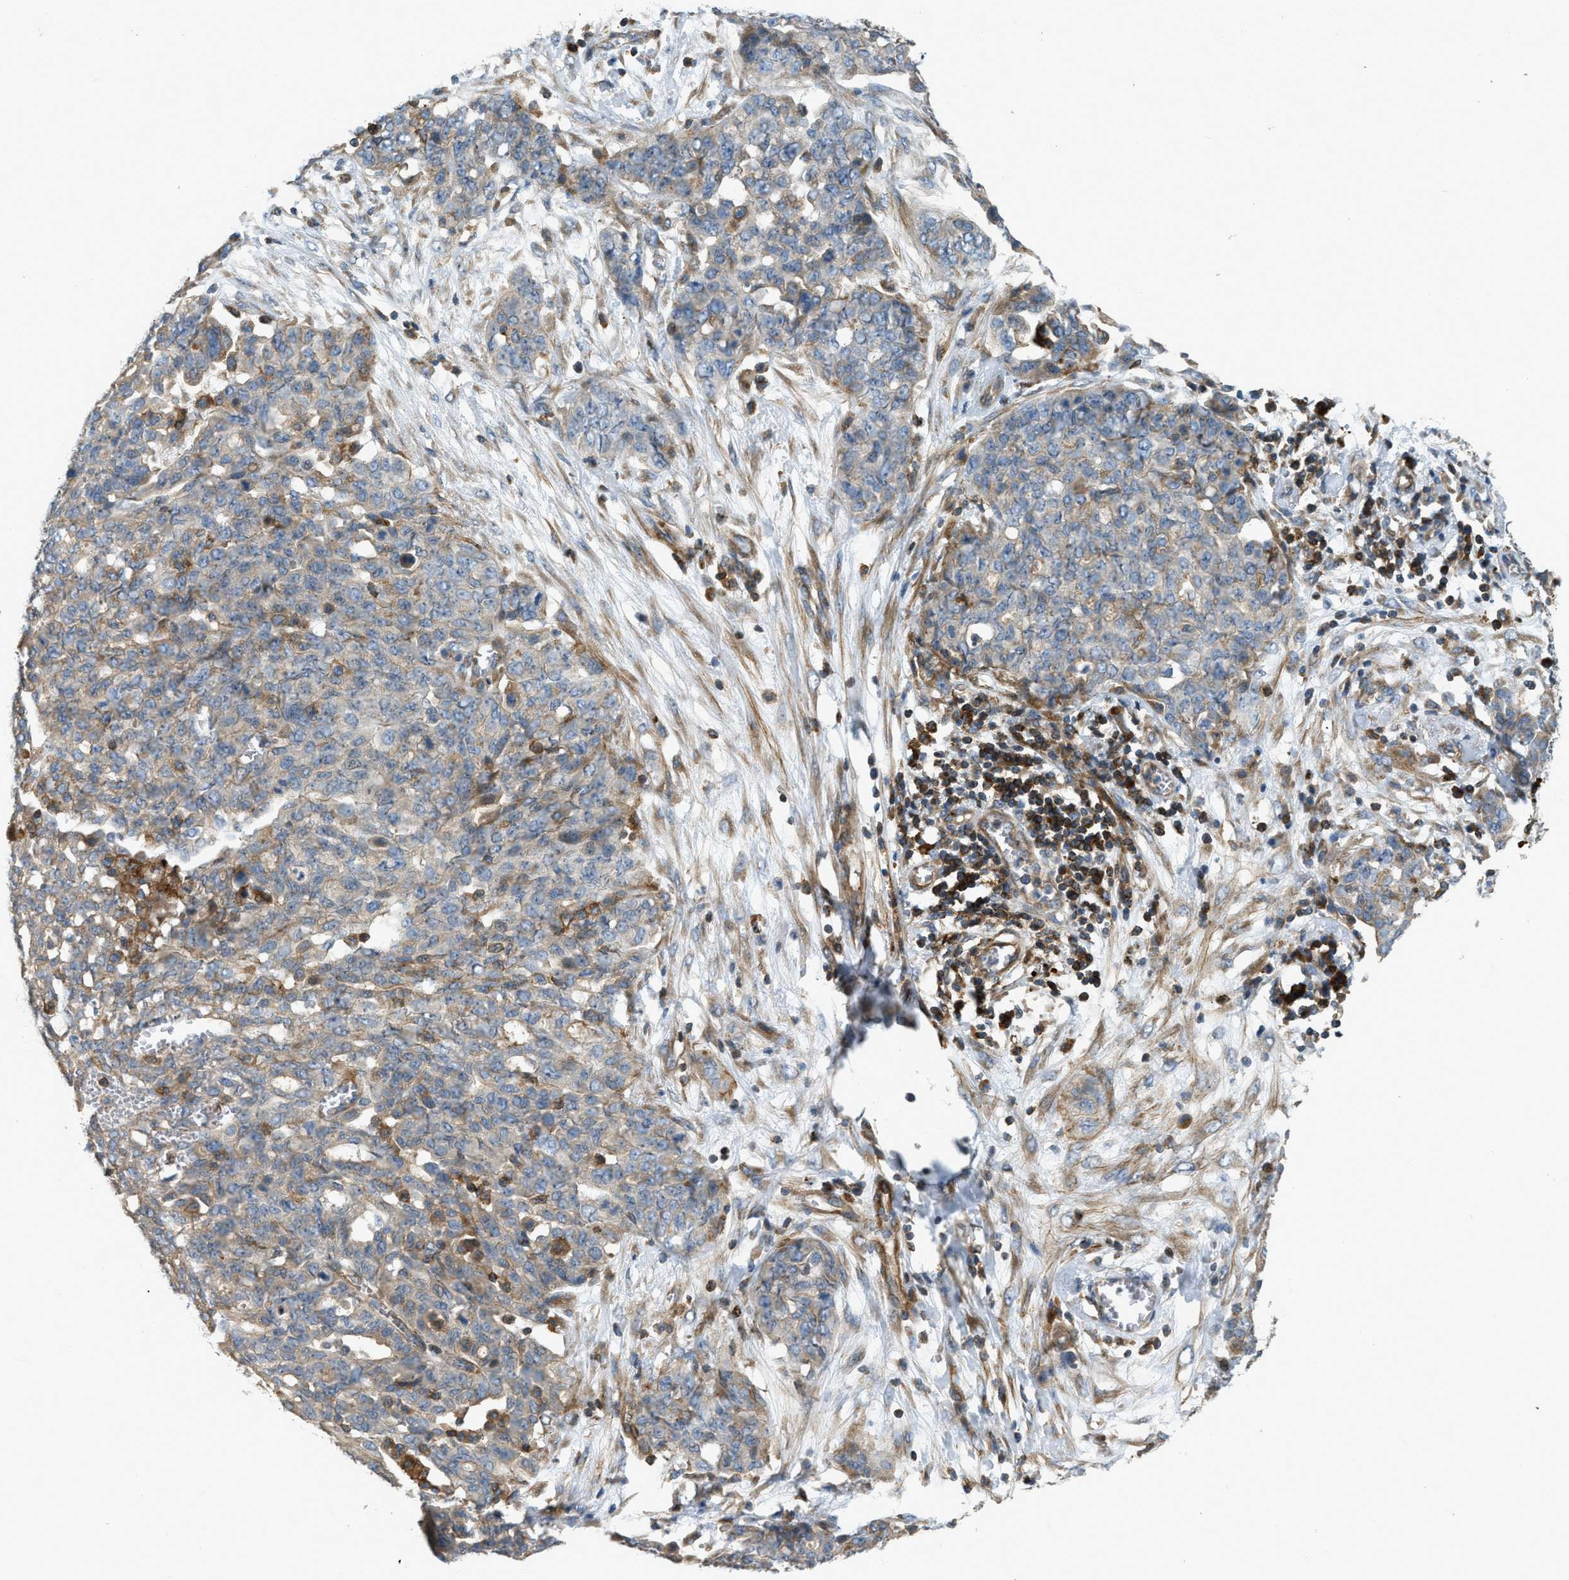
{"staining": {"intensity": "moderate", "quantity": "25%-75%", "location": "cytoplasmic/membranous"}, "tissue": "ovarian cancer", "cell_type": "Tumor cells", "image_type": "cancer", "snomed": [{"axis": "morphology", "description": "Cystadenocarcinoma, serous, NOS"}, {"axis": "topography", "description": "Soft tissue"}, {"axis": "topography", "description": "Ovary"}], "caption": "Immunohistochemical staining of ovarian serous cystadenocarcinoma exhibits medium levels of moderate cytoplasmic/membranous protein positivity in approximately 25%-75% of tumor cells.", "gene": "BTN3A2", "patient": {"sex": "female", "age": 57}}